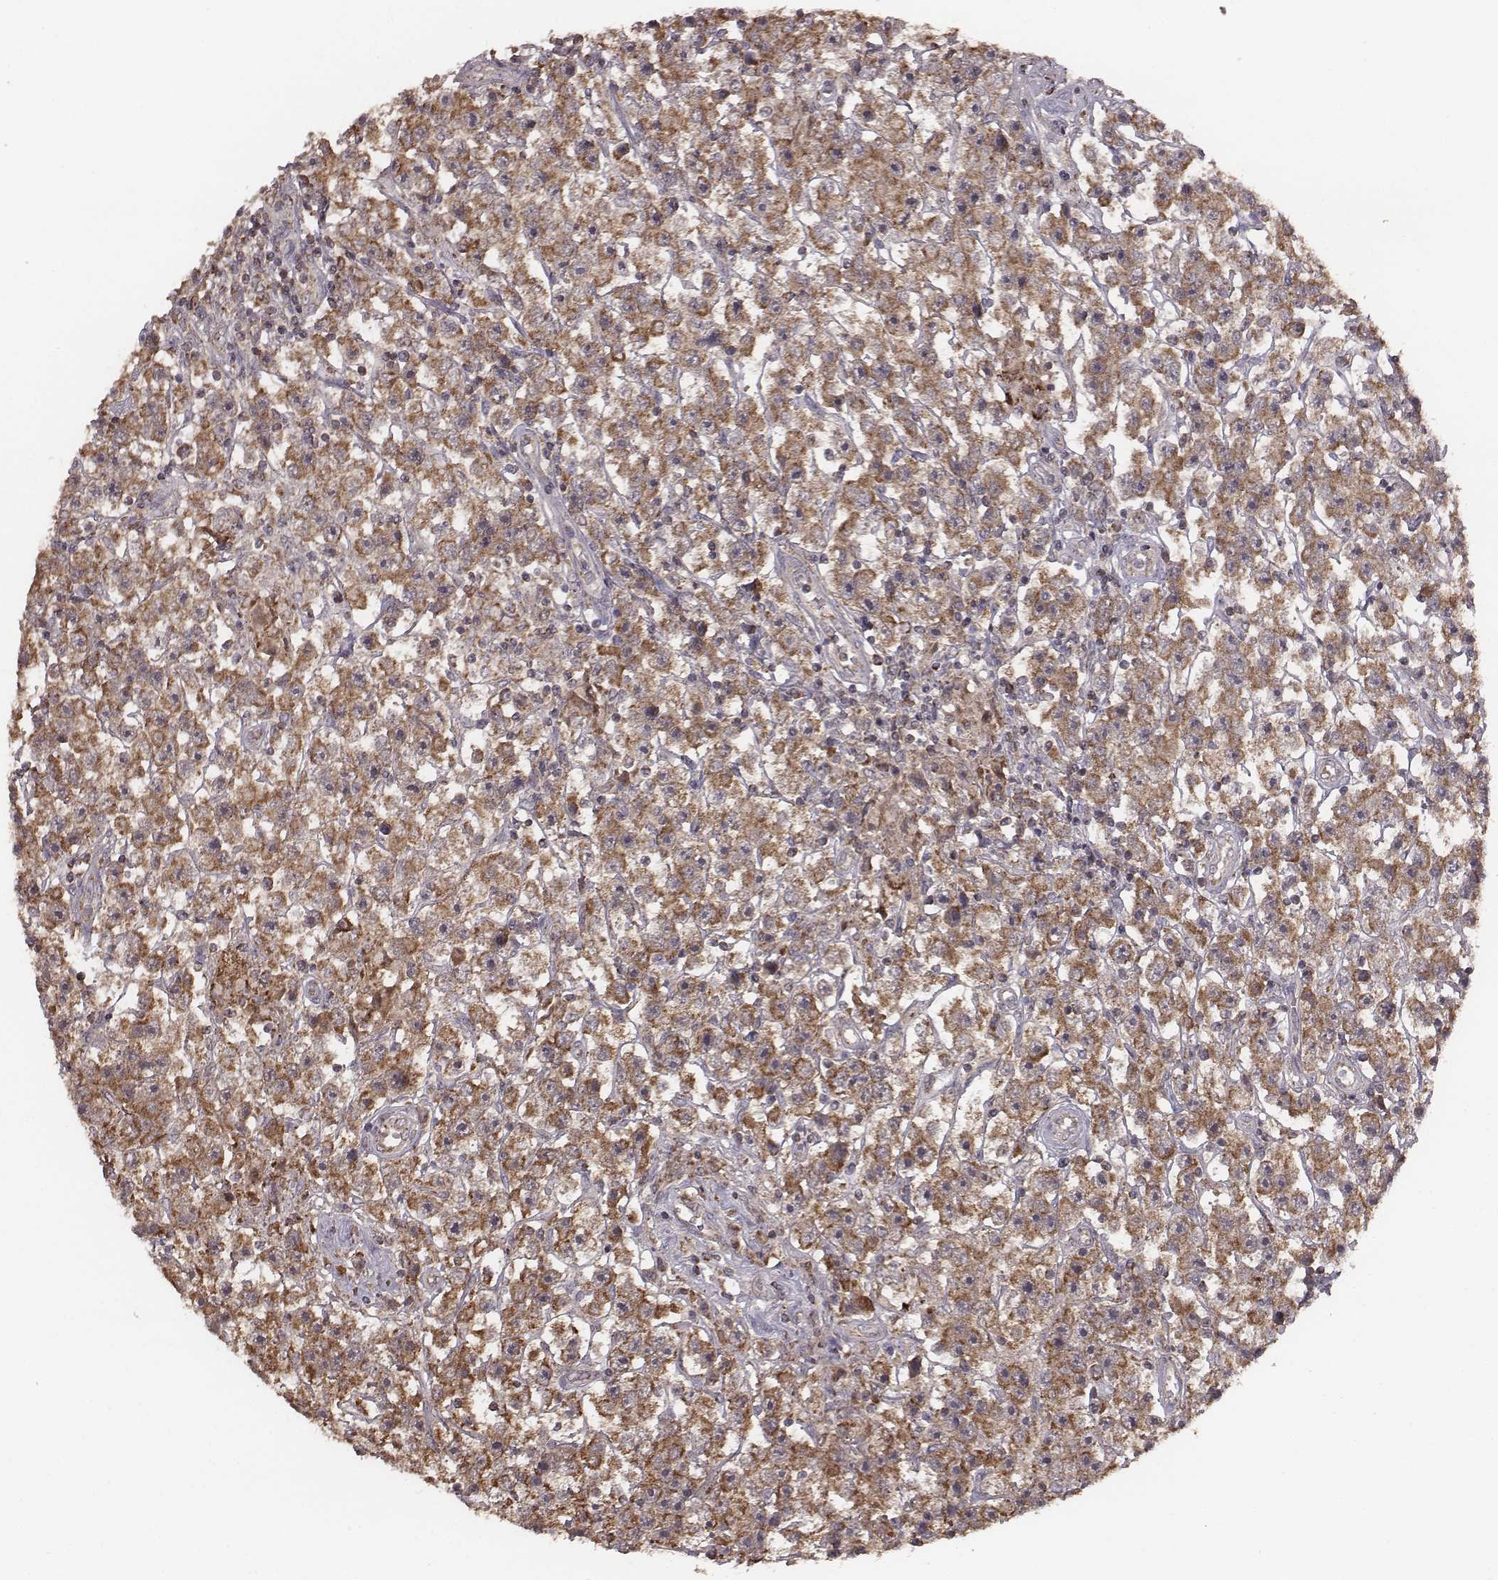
{"staining": {"intensity": "strong", "quantity": ">75%", "location": "cytoplasmic/membranous"}, "tissue": "testis cancer", "cell_type": "Tumor cells", "image_type": "cancer", "snomed": [{"axis": "morphology", "description": "Seminoma, NOS"}, {"axis": "topography", "description": "Testis"}], "caption": "Testis cancer stained for a protein (brown) displays strong cytoplasmic/membranous positive positivity in about >75% of tumor cells.", "gene": "PDCD2L", "patient": {"sex": "male", "age": 45}}